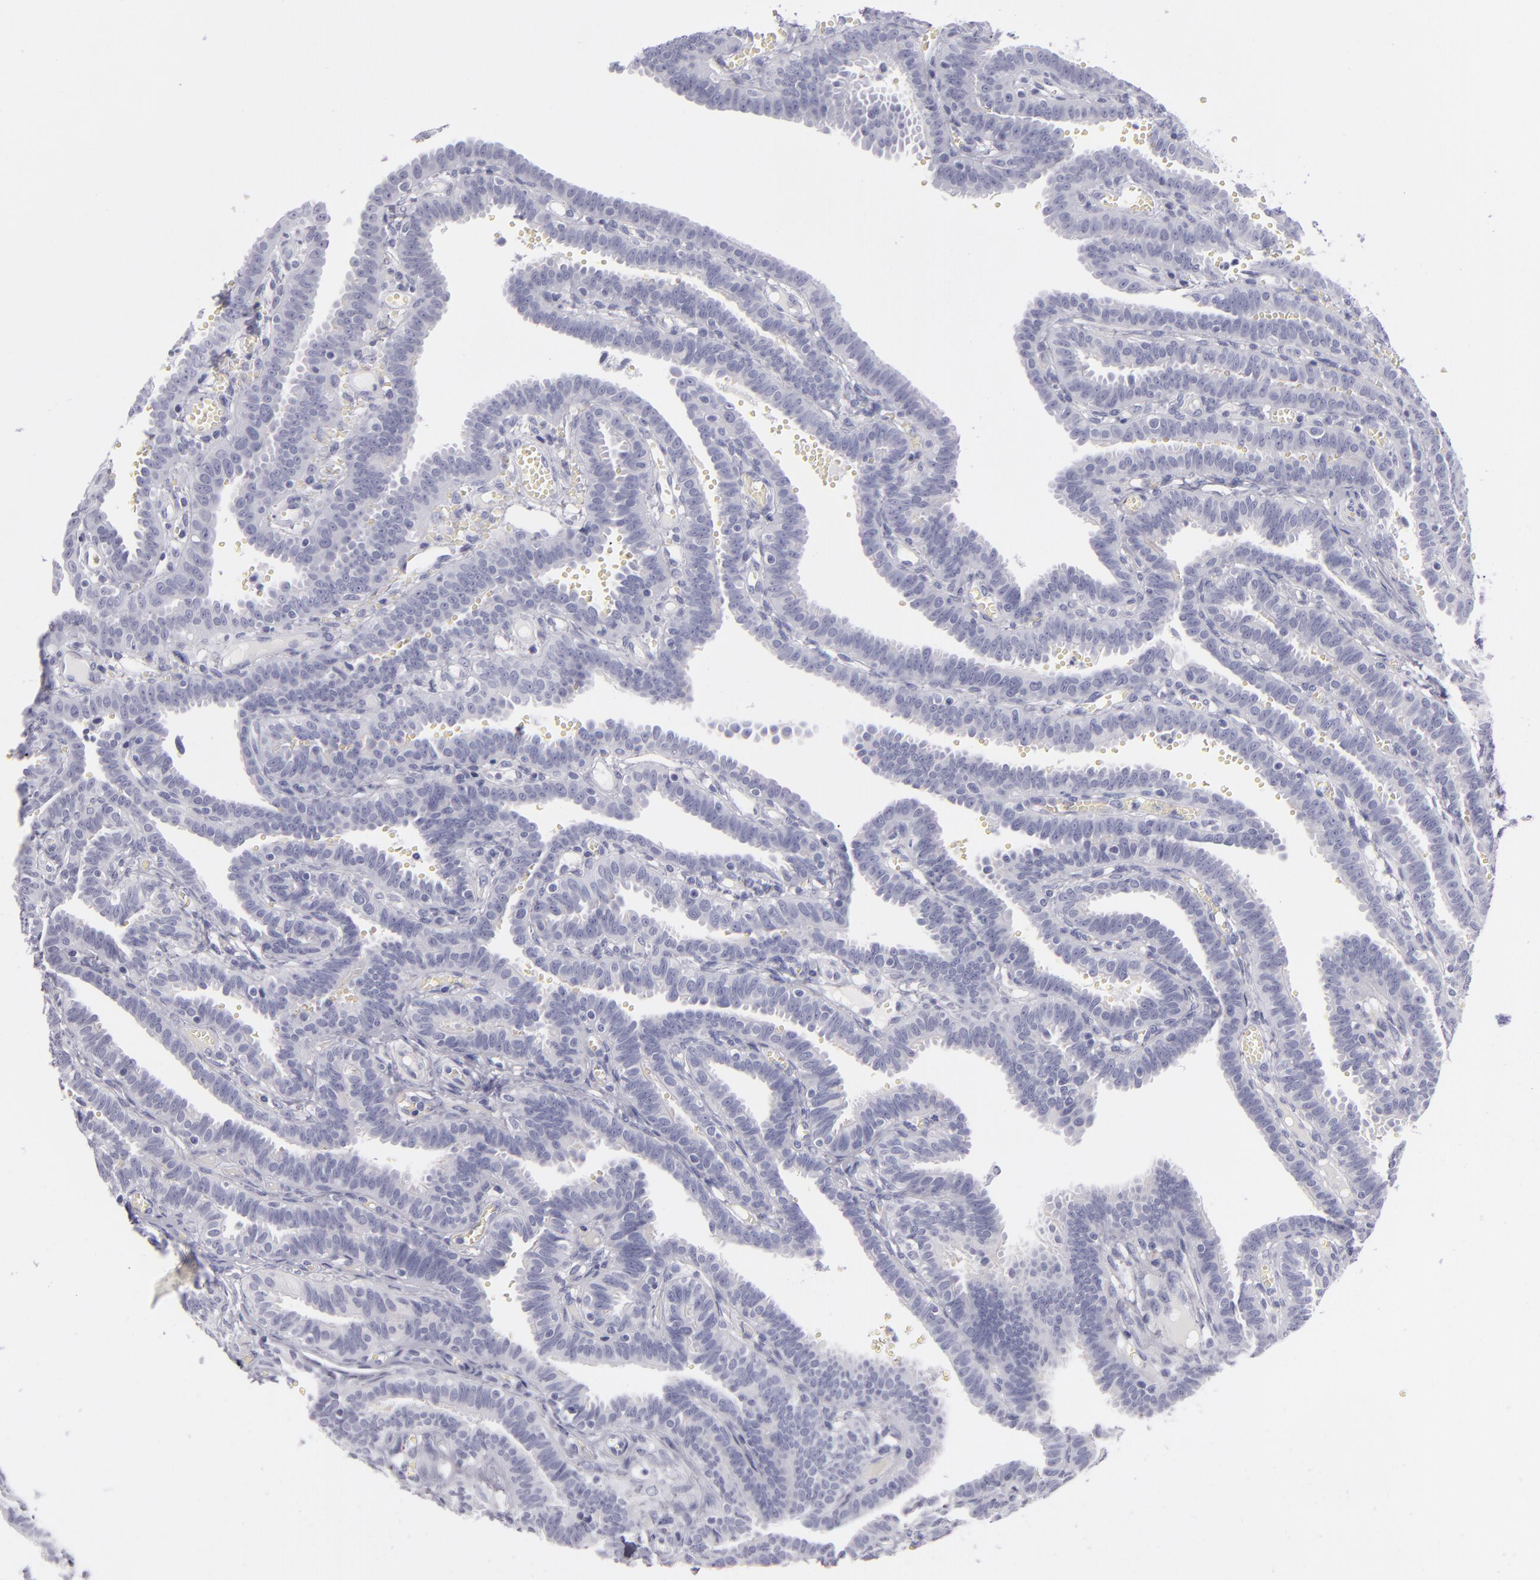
{"staining": {"intensity": "negative", "quantity": "none", "location": "none"}, "tissue": "fallopian tube", "cell_type": "Glandular cells", "image_type": "normal", "snomed": [{"axis": "morphology", "description": "Normal tissue, NOS"}, {"axis": "topography", "description": "Fallopian tube"}], "caption": "Immunohistochemical staining of unremarkable human fallopian tube reveals no significant positivity in glandular cells.", "gene": "VIL1", "patient": {"sex": "female", "age": 29}}